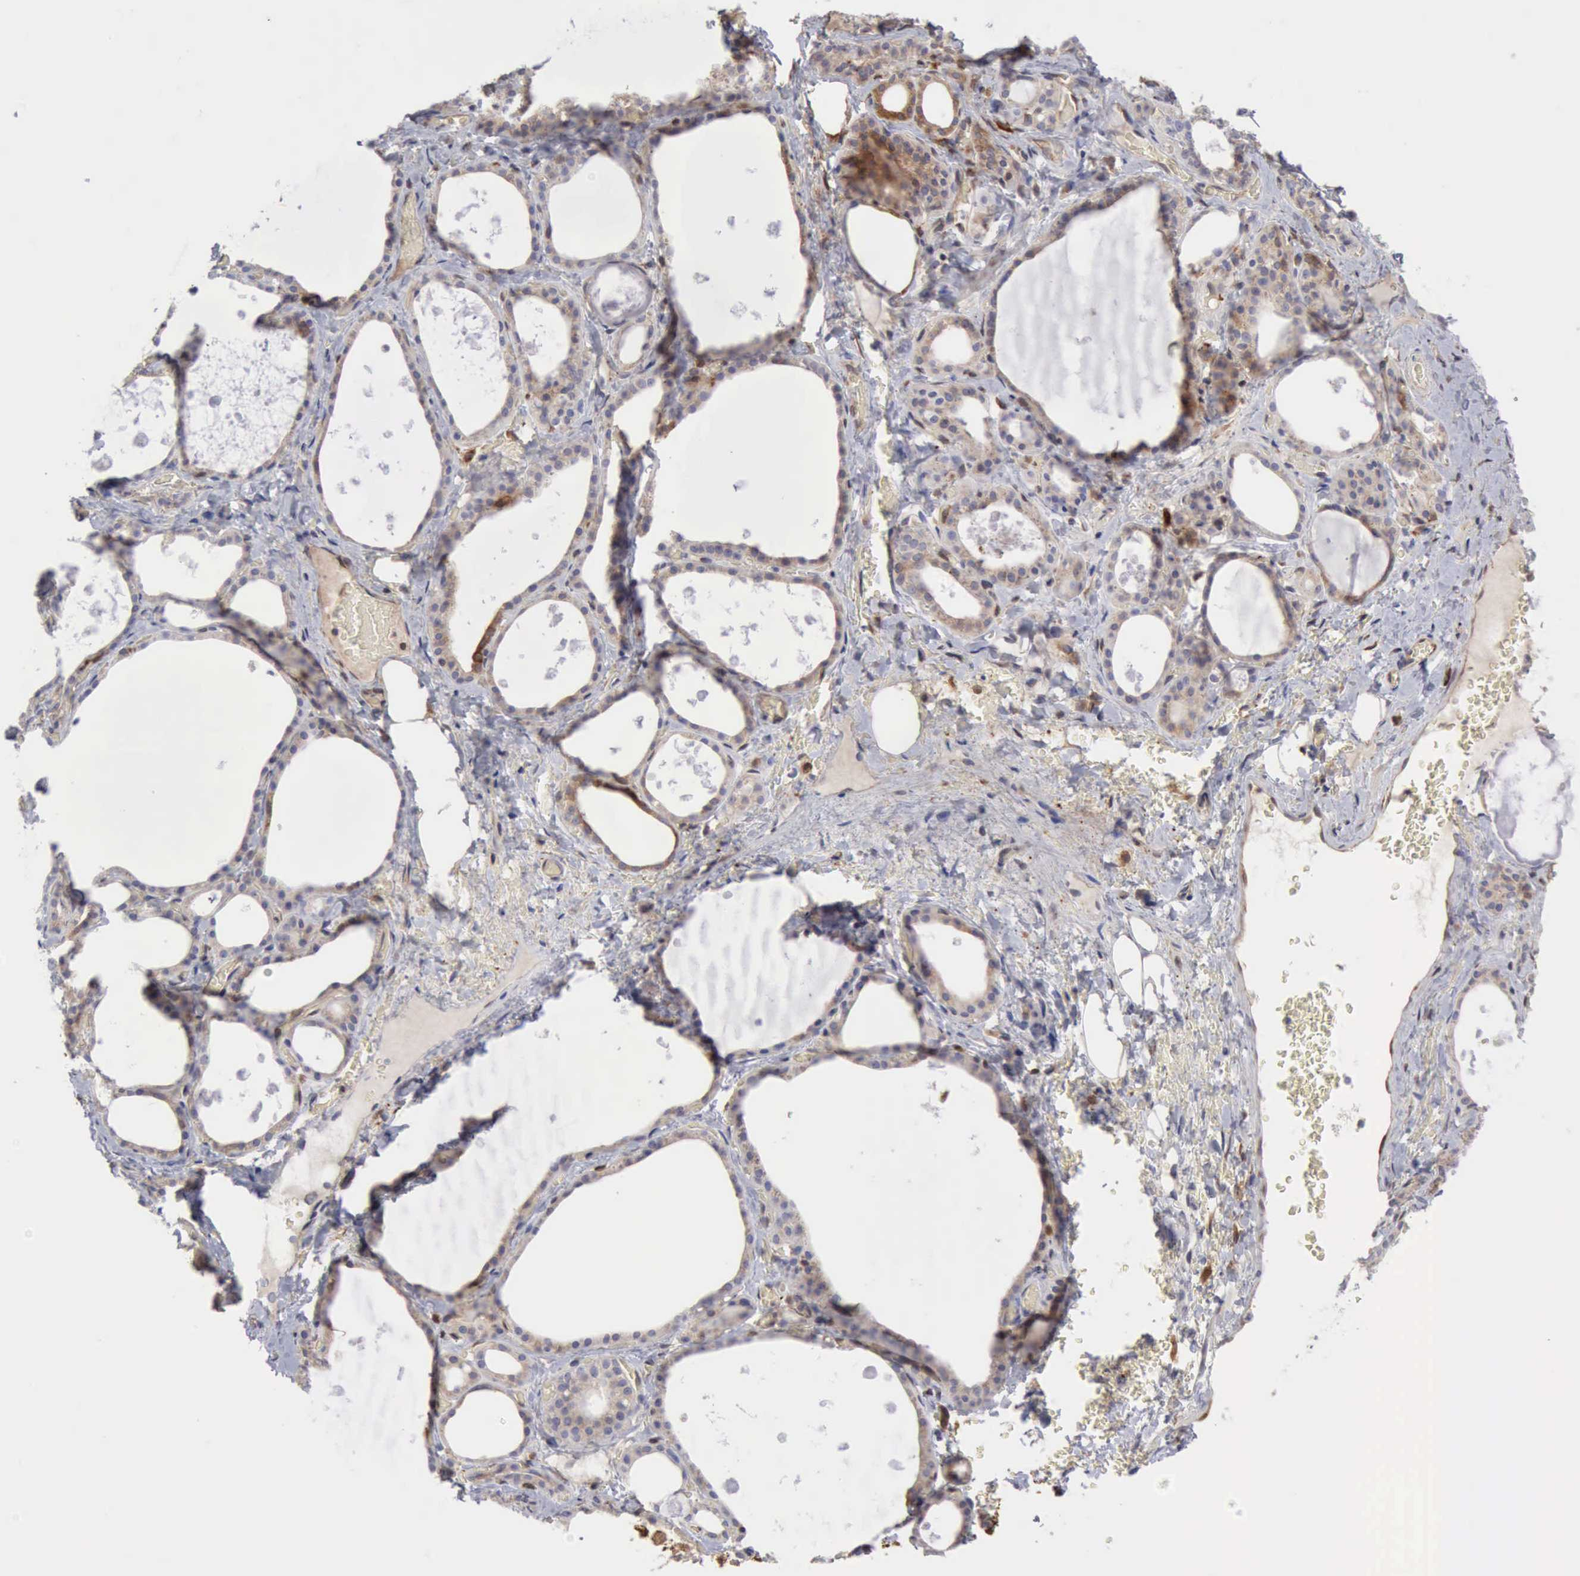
{"staining": {"intensity": "moderate", "quantity": ">75%", "location": "cytoplasmic/membranous"}, "tissue": "thyroid gland", "cell_type": "Glandular cells", "image_type": "normal", "snomed": [{"axis": "morphology", "description": "Normal tissue, NOS"}, {"axis": "topography", "description": "Thyroid gland"}], "caption": "This histopathology image displays normal thyroid gland stained with IHC to label a protein in brown. The cytoplasmic/membranous of glandular cells show moderate positivity for the protein. Nuclei are counter-stained blue.", "gene": "APOL2", "patient": {"sex": "male", "age": 61}}